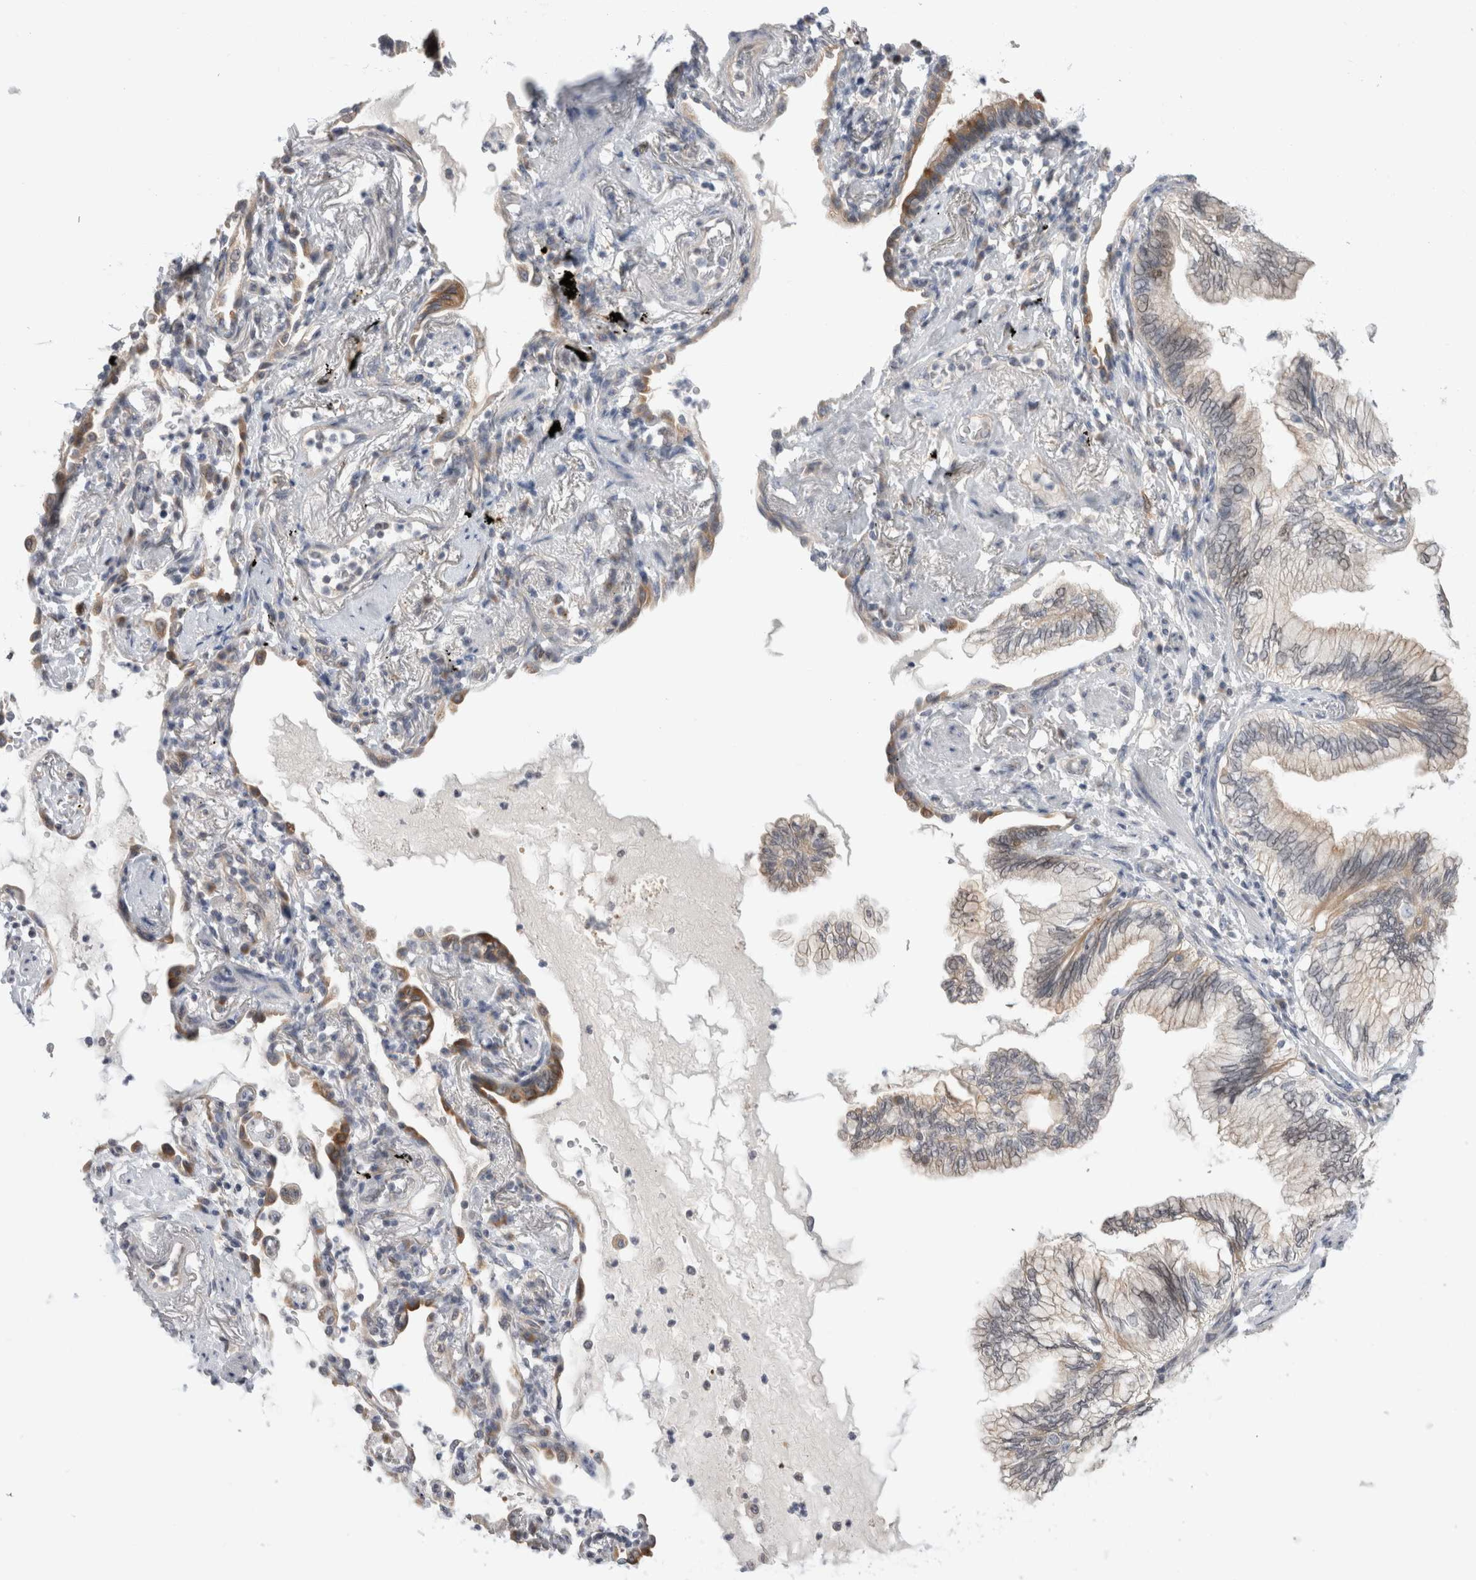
{"staining": {"intensity": "weak", "quantity": "<25%", "location": "cytoplasmic/membranous"}, "tissue": "lung cancer", "cell_type": "Tumor cells", "image_type": "cancer", "snomed": [{"axis": "morphology", "description": "Adenocarcinoma, NOS"}, {"axis": "topography", "description": "Lung"}], "caption": "Protein analysis of adenocarcinoma (lung) displays no significant expression in tumor cells.", "gene": "SYTL5", "patient": {"sex": "female", "age": 70}}